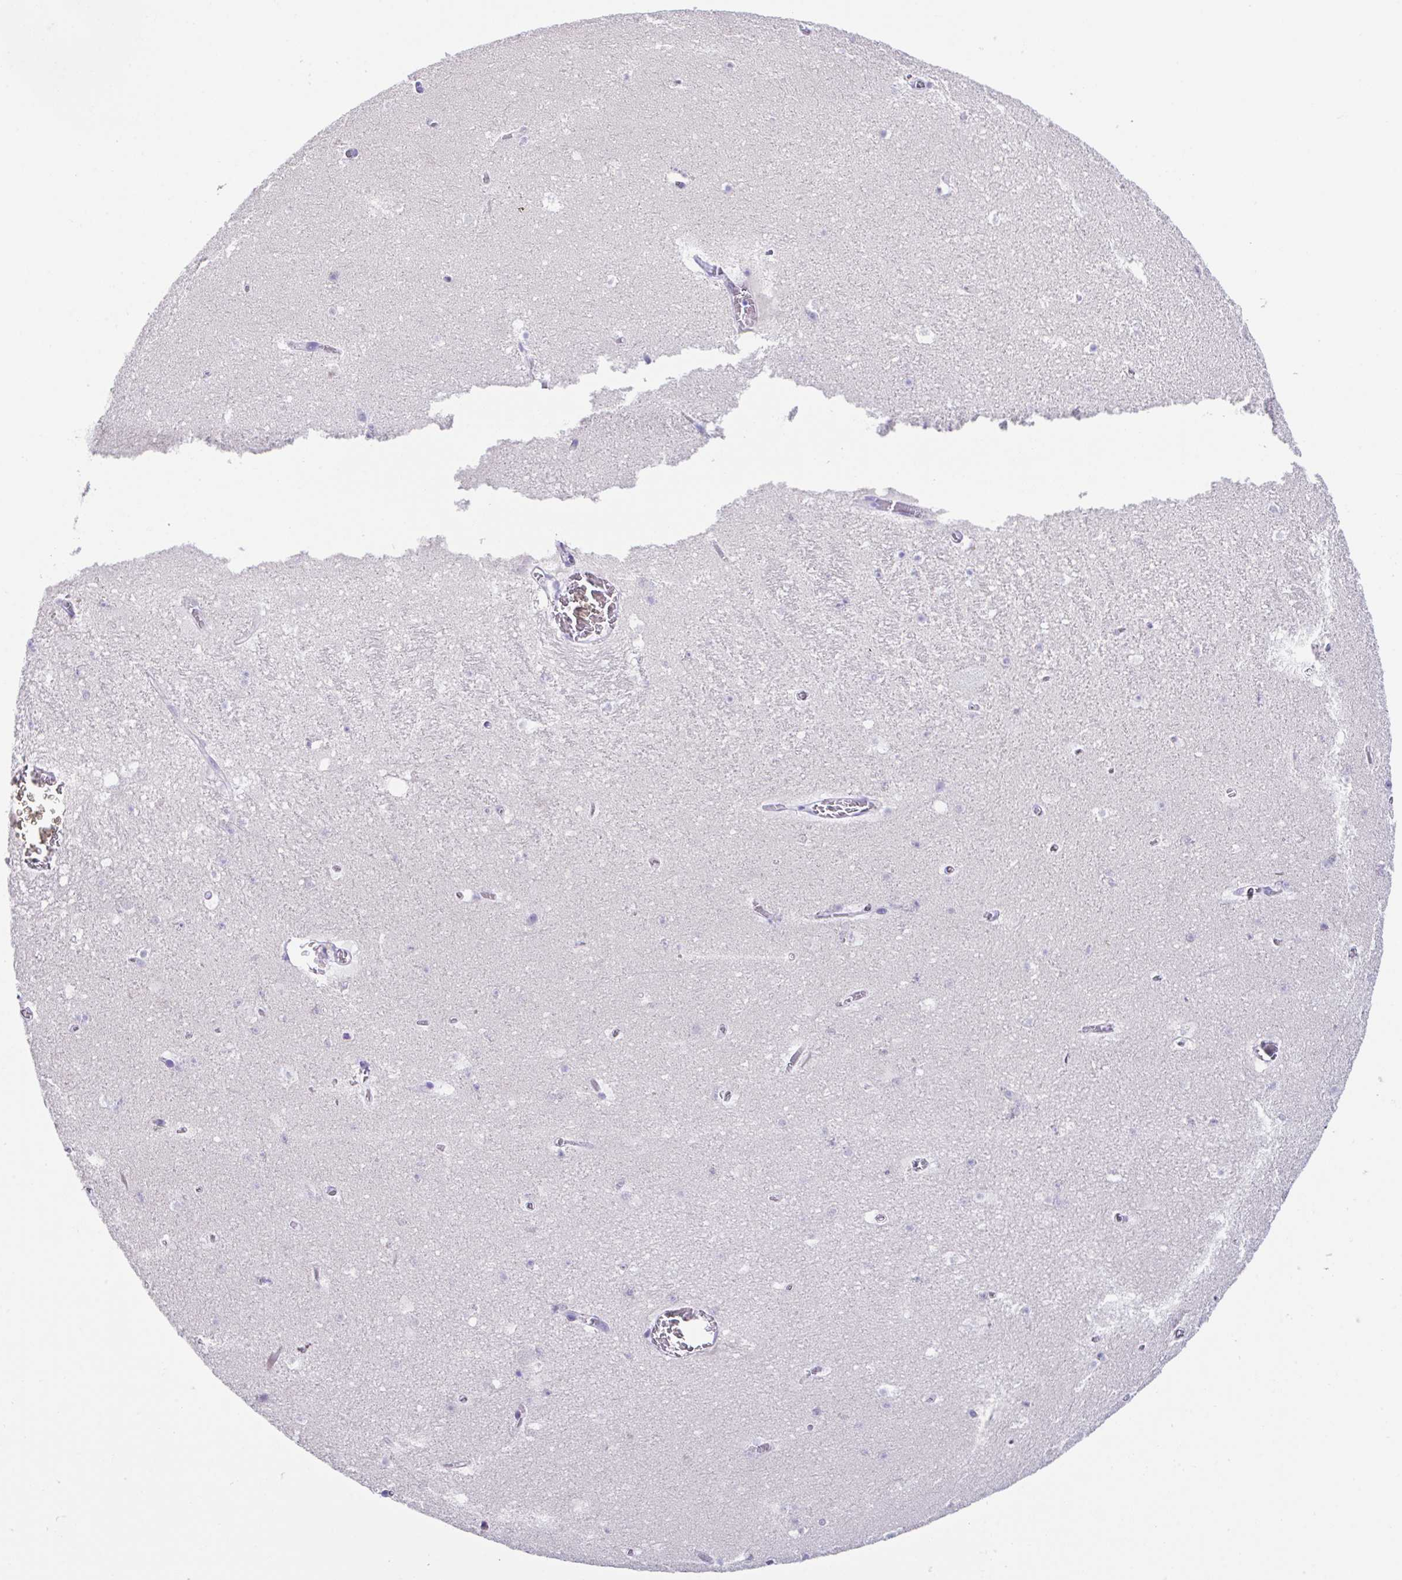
{"staining": {"intensity": "negative", "quantity": "none", "location": "none"}, "tissue": "hippocampus", "cell_type": "Glial cells", "image_type": "normal", "snomed": [{"axis": "morphology", "description": "Normal tissue, NOS"}, {"axis": "topography", "description": "Hippocampus"}], "caption": "Benign hippocampus was stained to show a protein in brown. There is no significant staining in glial cells.", "gene": "HACD4", "patient": {"sex": "female", "age": 42}}